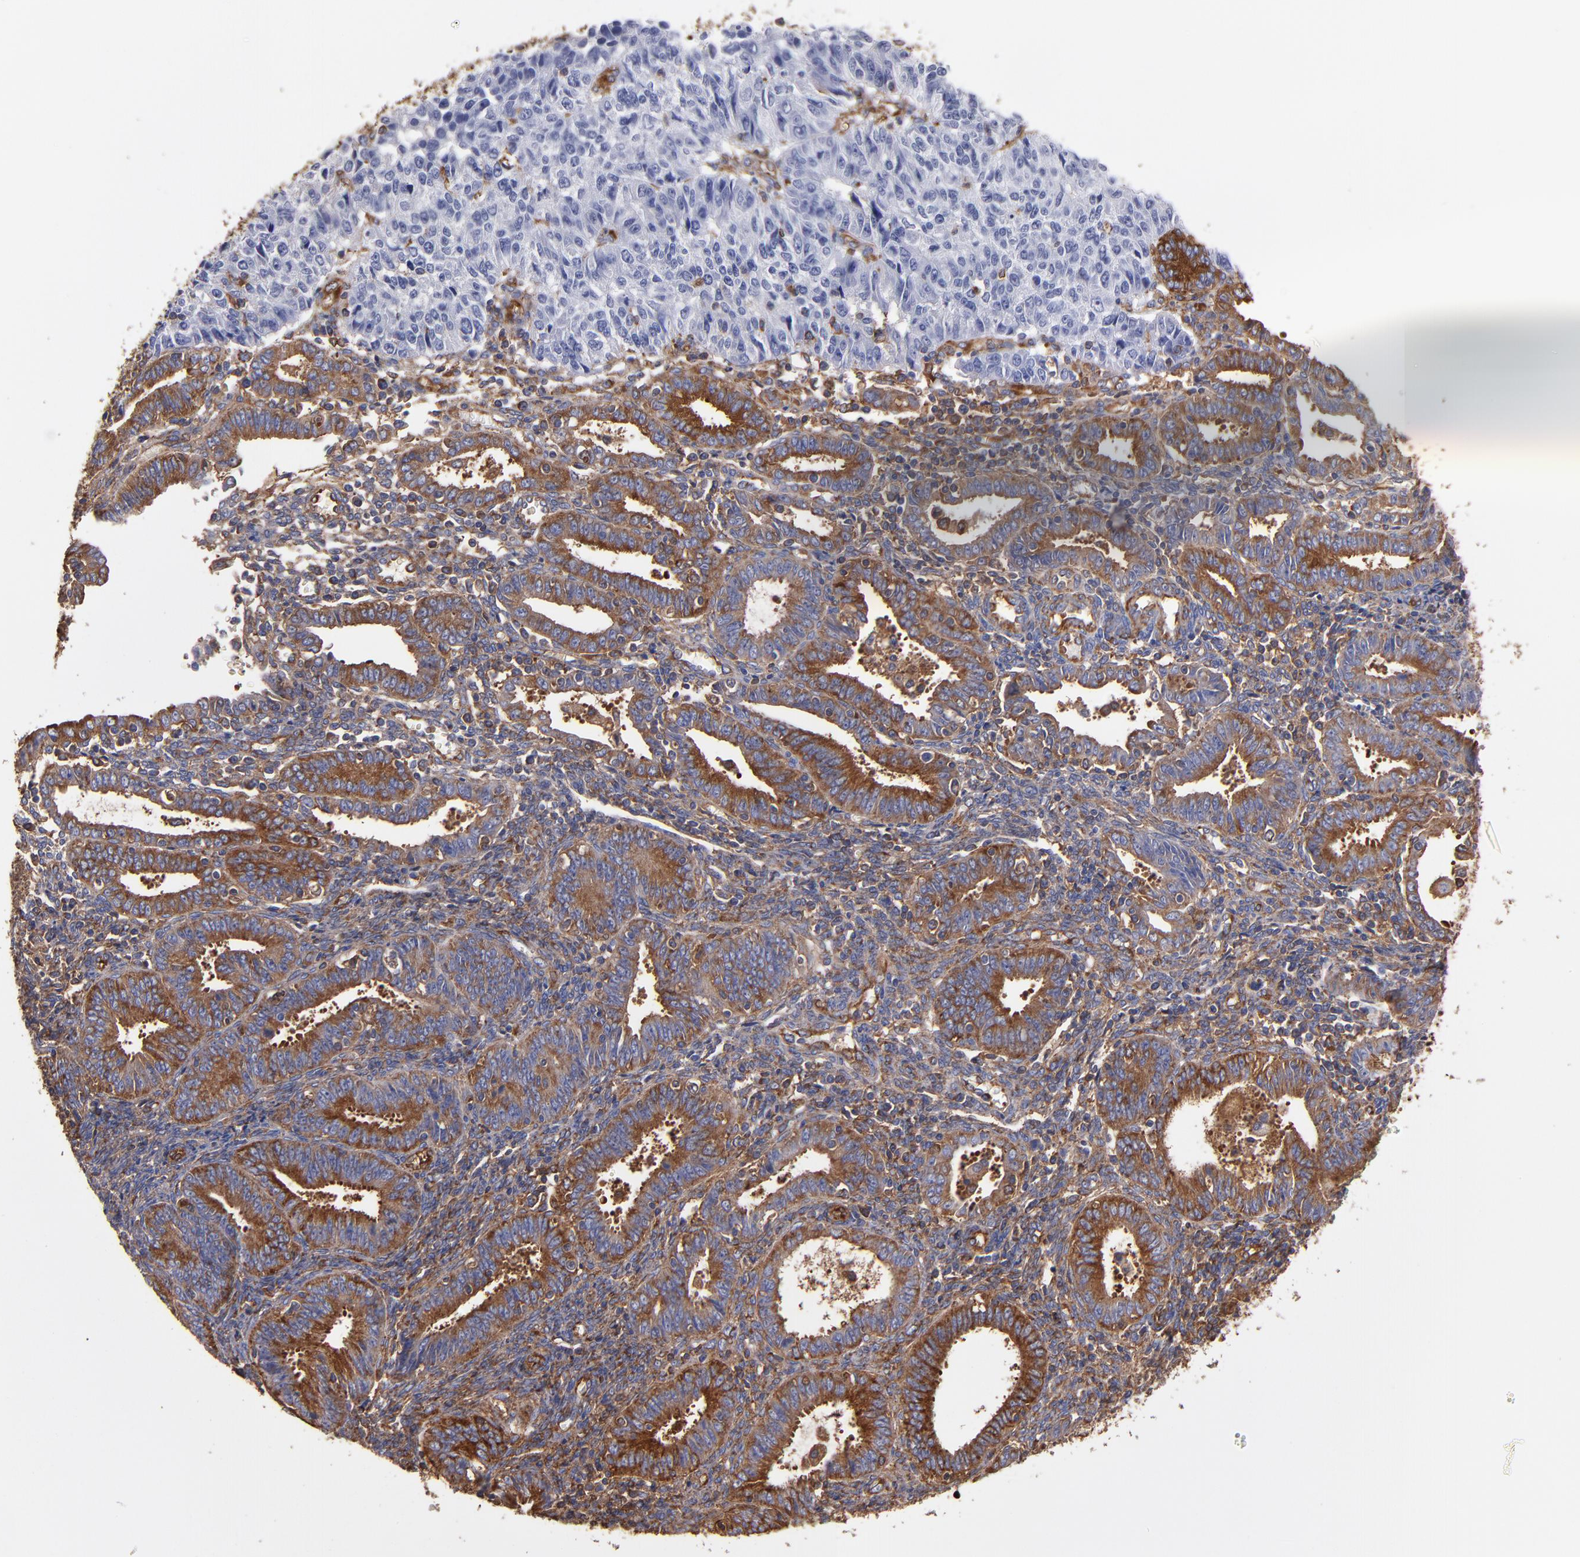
{"staining": {"intensity": "moderate", "quantity": ">75%", "location": "cytoplasmic/membranous"}, "tissue": "endometrial cancer", "cell_type": "Tumor cells", "image_type": "cancer", "snomed": [{"axis": "morphology", "description": "Adenocarcinoma, NOS"}, {"axis": "topography", "description": "Endometrium"}], "caption": "Immunohistochemistry micrograph of endometrial cancer stained for a protein (brown), which reveals medium levels of moderate cytoplasmic/membranous expression in approximately >75% of tumor cells.", "gene": "MVP", "patient": {"sex": "female", "age": 42}}